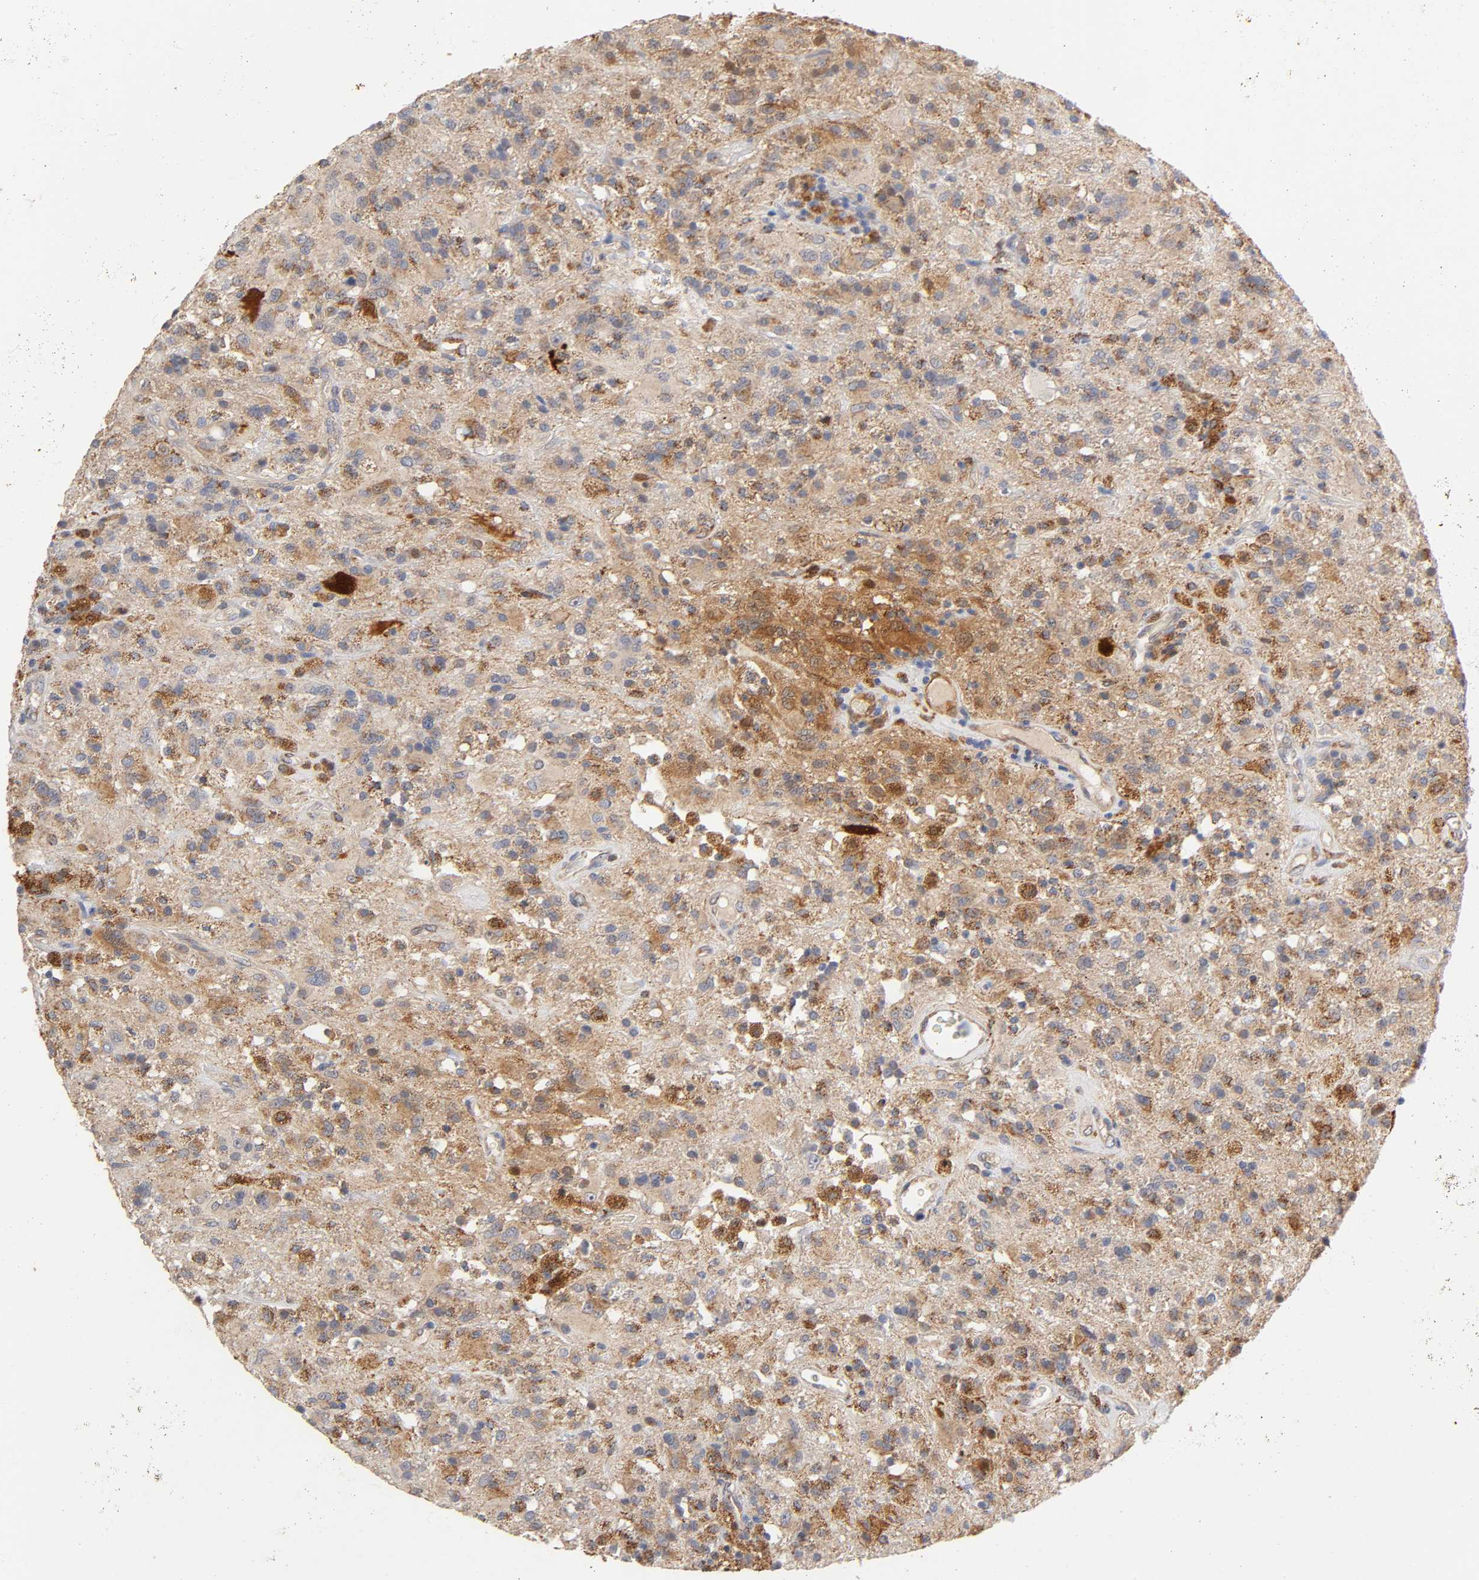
{"staining": {"intensity": "strong", "quantity": "25%-75%", "location": "cytoplasmic/membranous"}, "tissue": "glioma", "cell_type": "Tumor cells", "image_type": "cancer", "snomed": [{"axis": "morphology", "description": "Normal tissue, NOS"}, {"axis": "morphology", "description": "Glioma, malignant, High grade"}, {"axis": "topography", "description": "Cerebral cortex"}], "caption": "Strong cytoplasmic/membranous expression is seen in approximately 25%-75% of tumor cells in malignant glioma (high-grade).", "gene": "ISG15", "patient": {"sex": "male", "age": 56}}